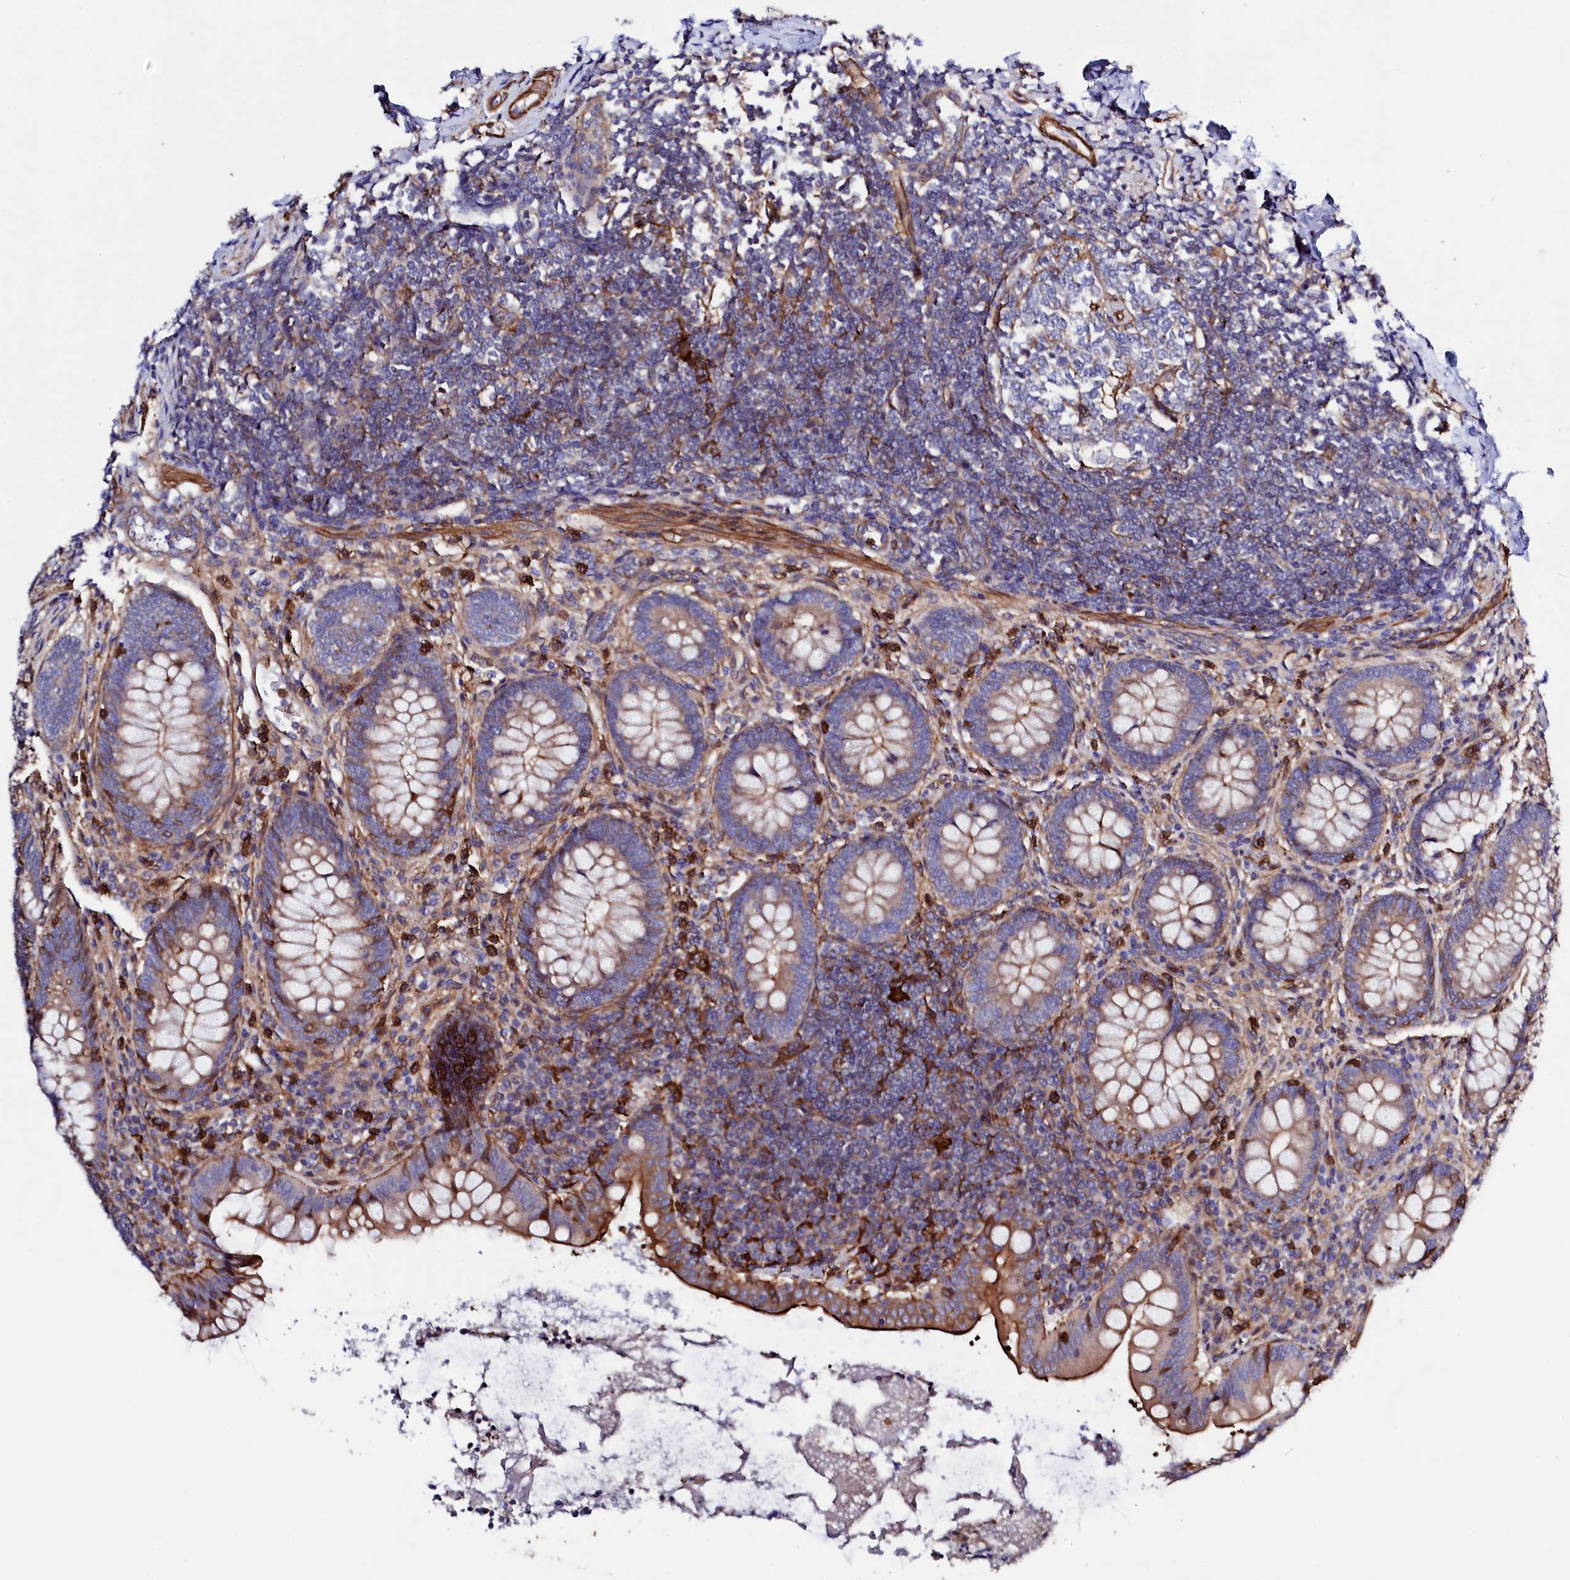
{"staining": {"intensity": "moderate", "quantity": ">75%", "location": "cytoplasmic/membranous"}, "tissue": "appendix", "cell_type": "Glandular cells", "image_type": "normal", "snomed": [{"axis": "morphology", "description": "Normal tissue, NOS"}, {"axis": "topography", "description": "Appendix"}], "caption": "Protein staining of normal appendix displays moderate cytoplasmic/membranous positivity in about >75% of glandular cells.", "gene": "STAMBPL1", "patient": {"sex": "female", "age": 33}}